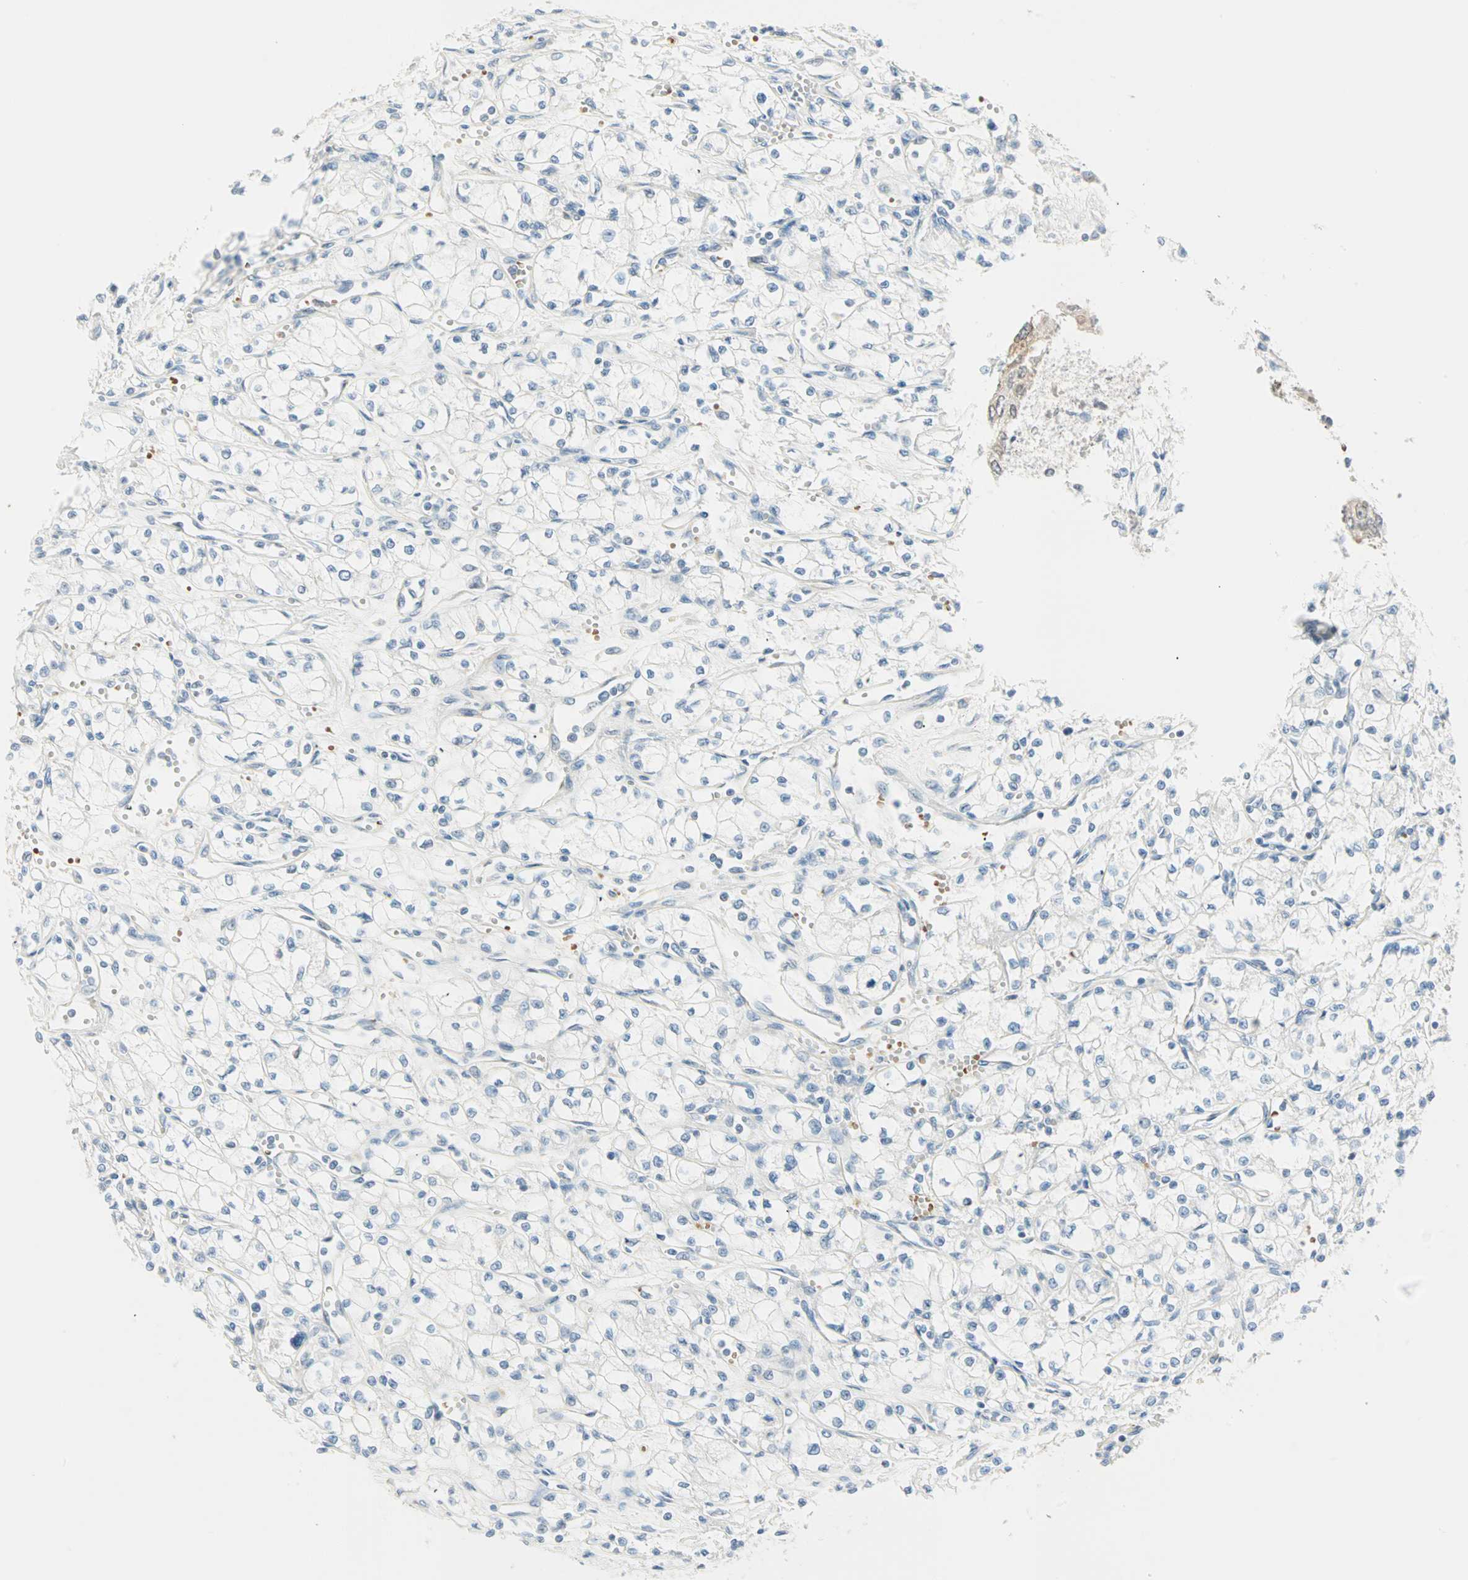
{"staining": {"intensity": "negative", "quantity": "none", "location": "none"}, "tissue": "renal cancer", "cell_type": "Tumor cells", "image_type": "cancer", "snomed": [{"axis": "morphology", "description": "Normal tissue, NOS"}, {"axis": "morphology", "description": "Adenocarcinoma, NOS"}, {"axis": "topography", "description": "Kidney"}], "caption": "Immunohistochemistry (IHC) of human renal cancer (adenocarcinoma) displays no positivity in tumor cells.", "gene": "BCAN", "patient": {"sex": "male", "age": 59}}